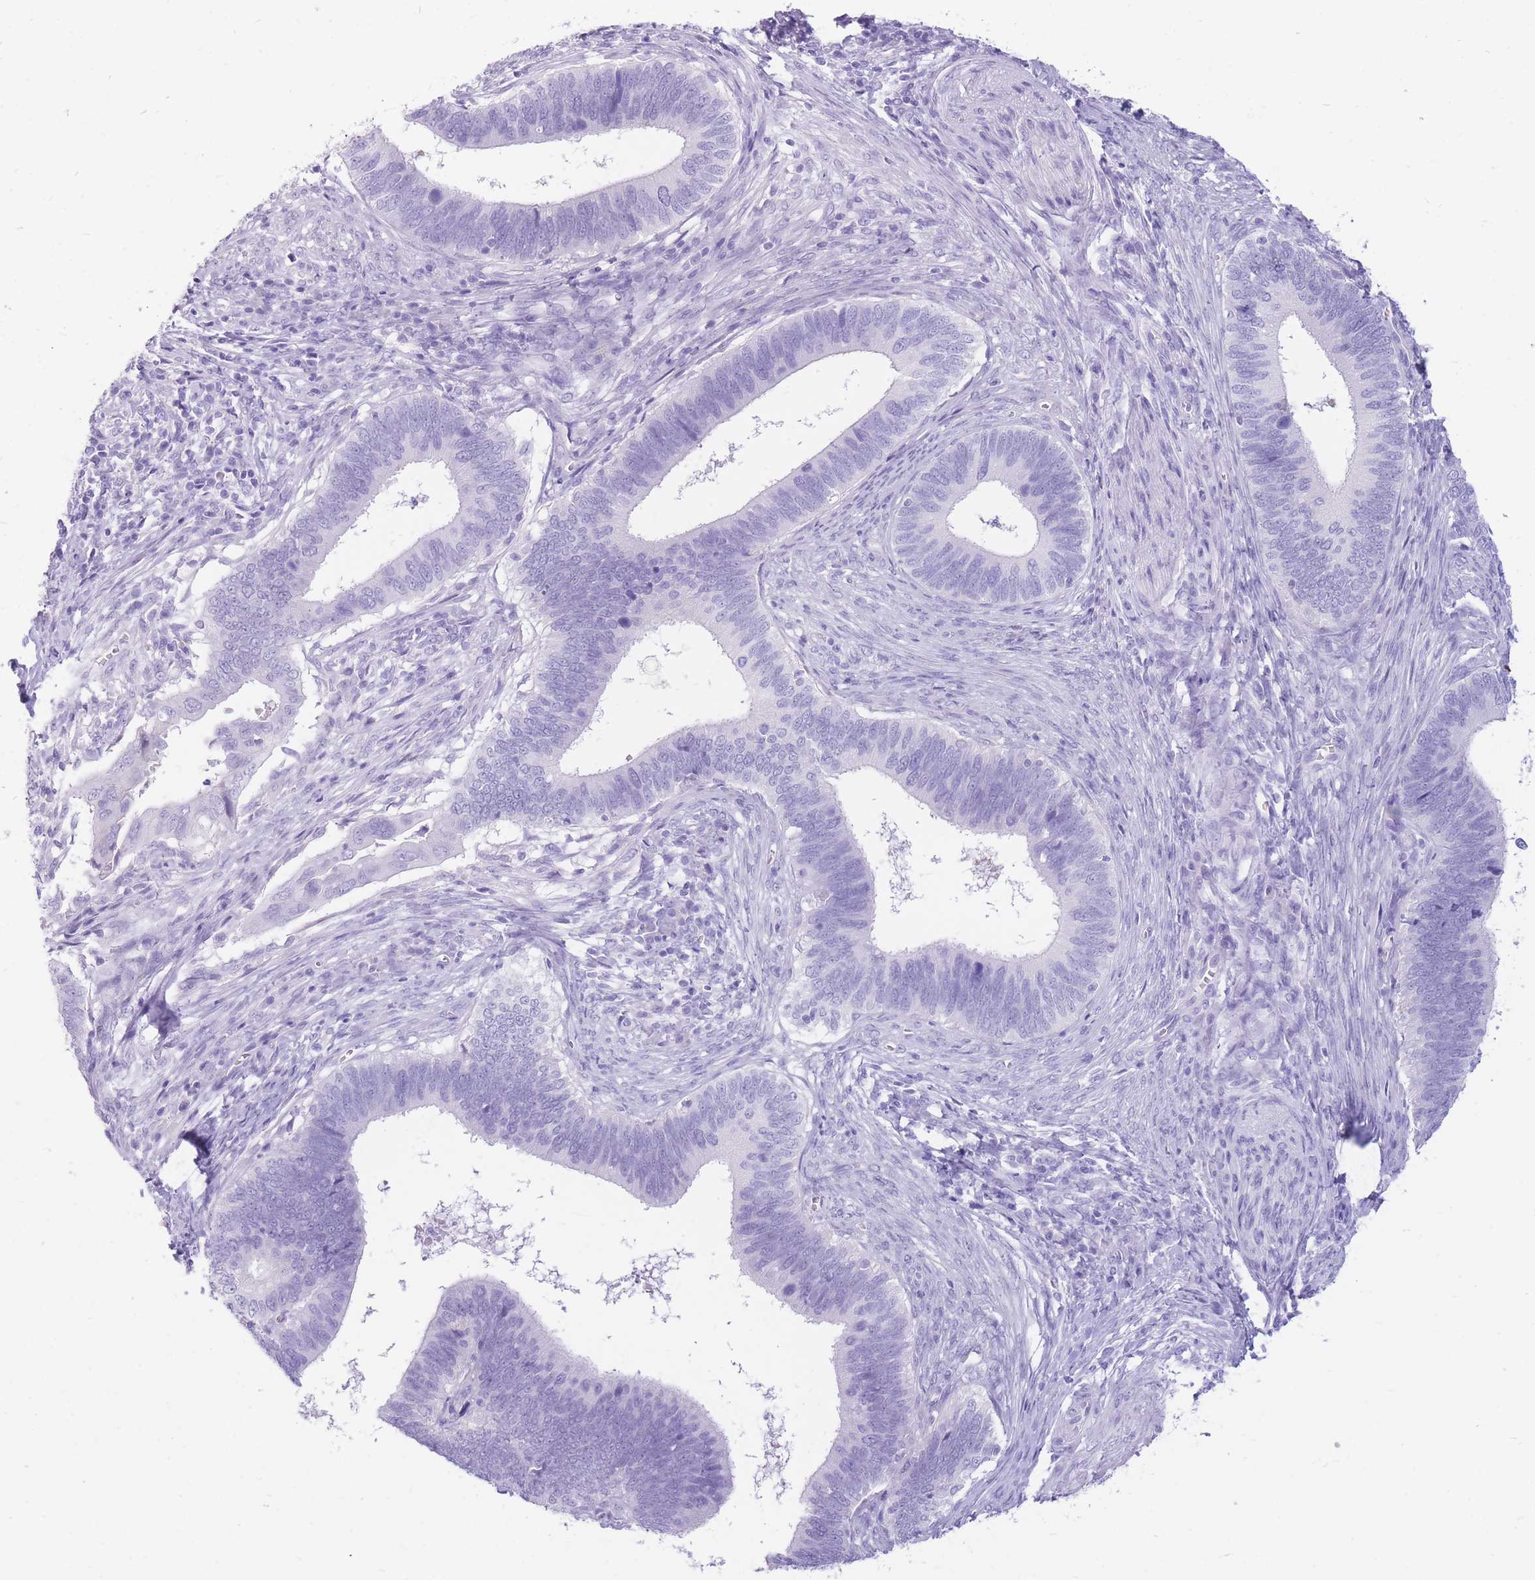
{"staining": {"intensity": "negative", "quantity": "none", "location": "none"}, "tissue": "cervical cancer", "cell_type": "Tumor cells", "image_type": "cancer", "snomed": [{"axis": "morphology", "description": "Adenocarcinoma, NOS"}, {"axis": "topography", "description": "Cervix"}], "caption": "High magnification brightfield microscopy of cervical cancer stained with DAB (brown) and counterstained with hematoxylin (blue): tumor cells show no significant positivity. (DAB (3,3'-diaminobenzidine) IHC, high magnification).", "gene": "CYP21A2", "patient": {"sex": "female", "age": 42}}